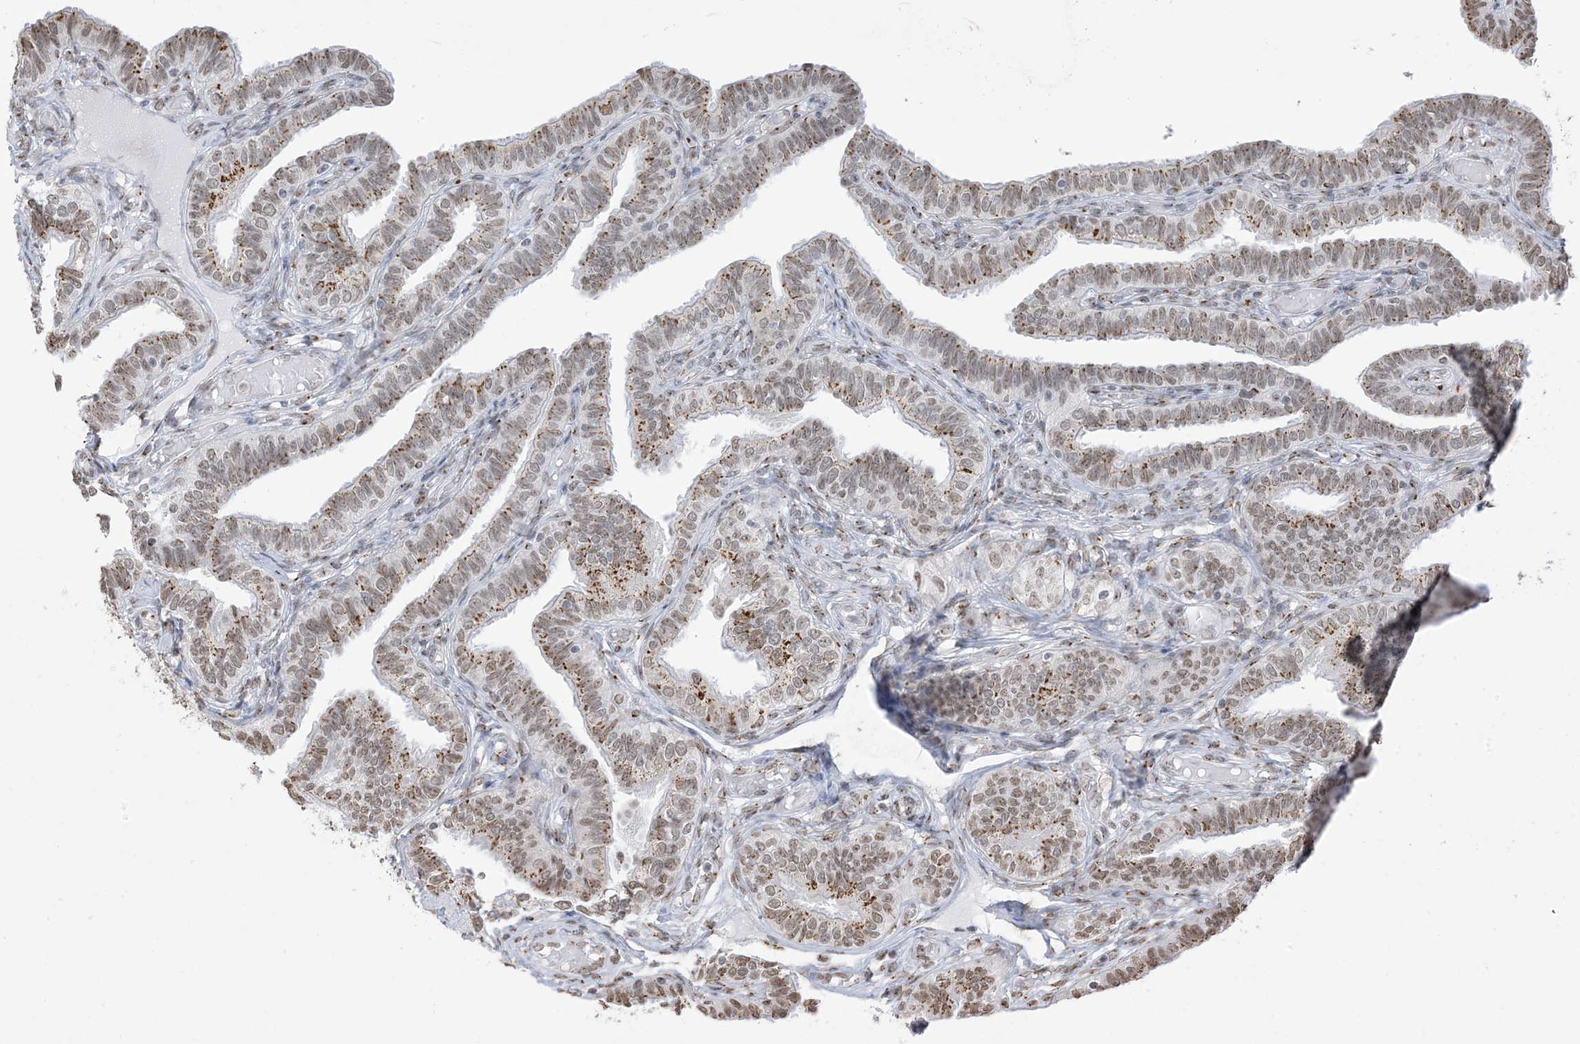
{"staining": {"intensity": "strong", "quantity": ">75%", "location": "cytoplasmic/membranous"}, "tissue": "fallopian tube", "cell_type": "Glandular cells", "image_type": "normal", "snomed": [{"axis": "morphology", "description": "Normal tissue, NOS"}, {"axis": "topography", "description": "Fallopian tube"}], "caption": "Protein staining of unremarkable fallopian tube exhibits strong cytoplasmic/membranous expression in approximately >75% of glandular cells. Immunohistochemistry stains the protein in brown and the nuclei are stained blue.", "gene": "GPR107", "patient": {"sex": "female", "age": 39}}